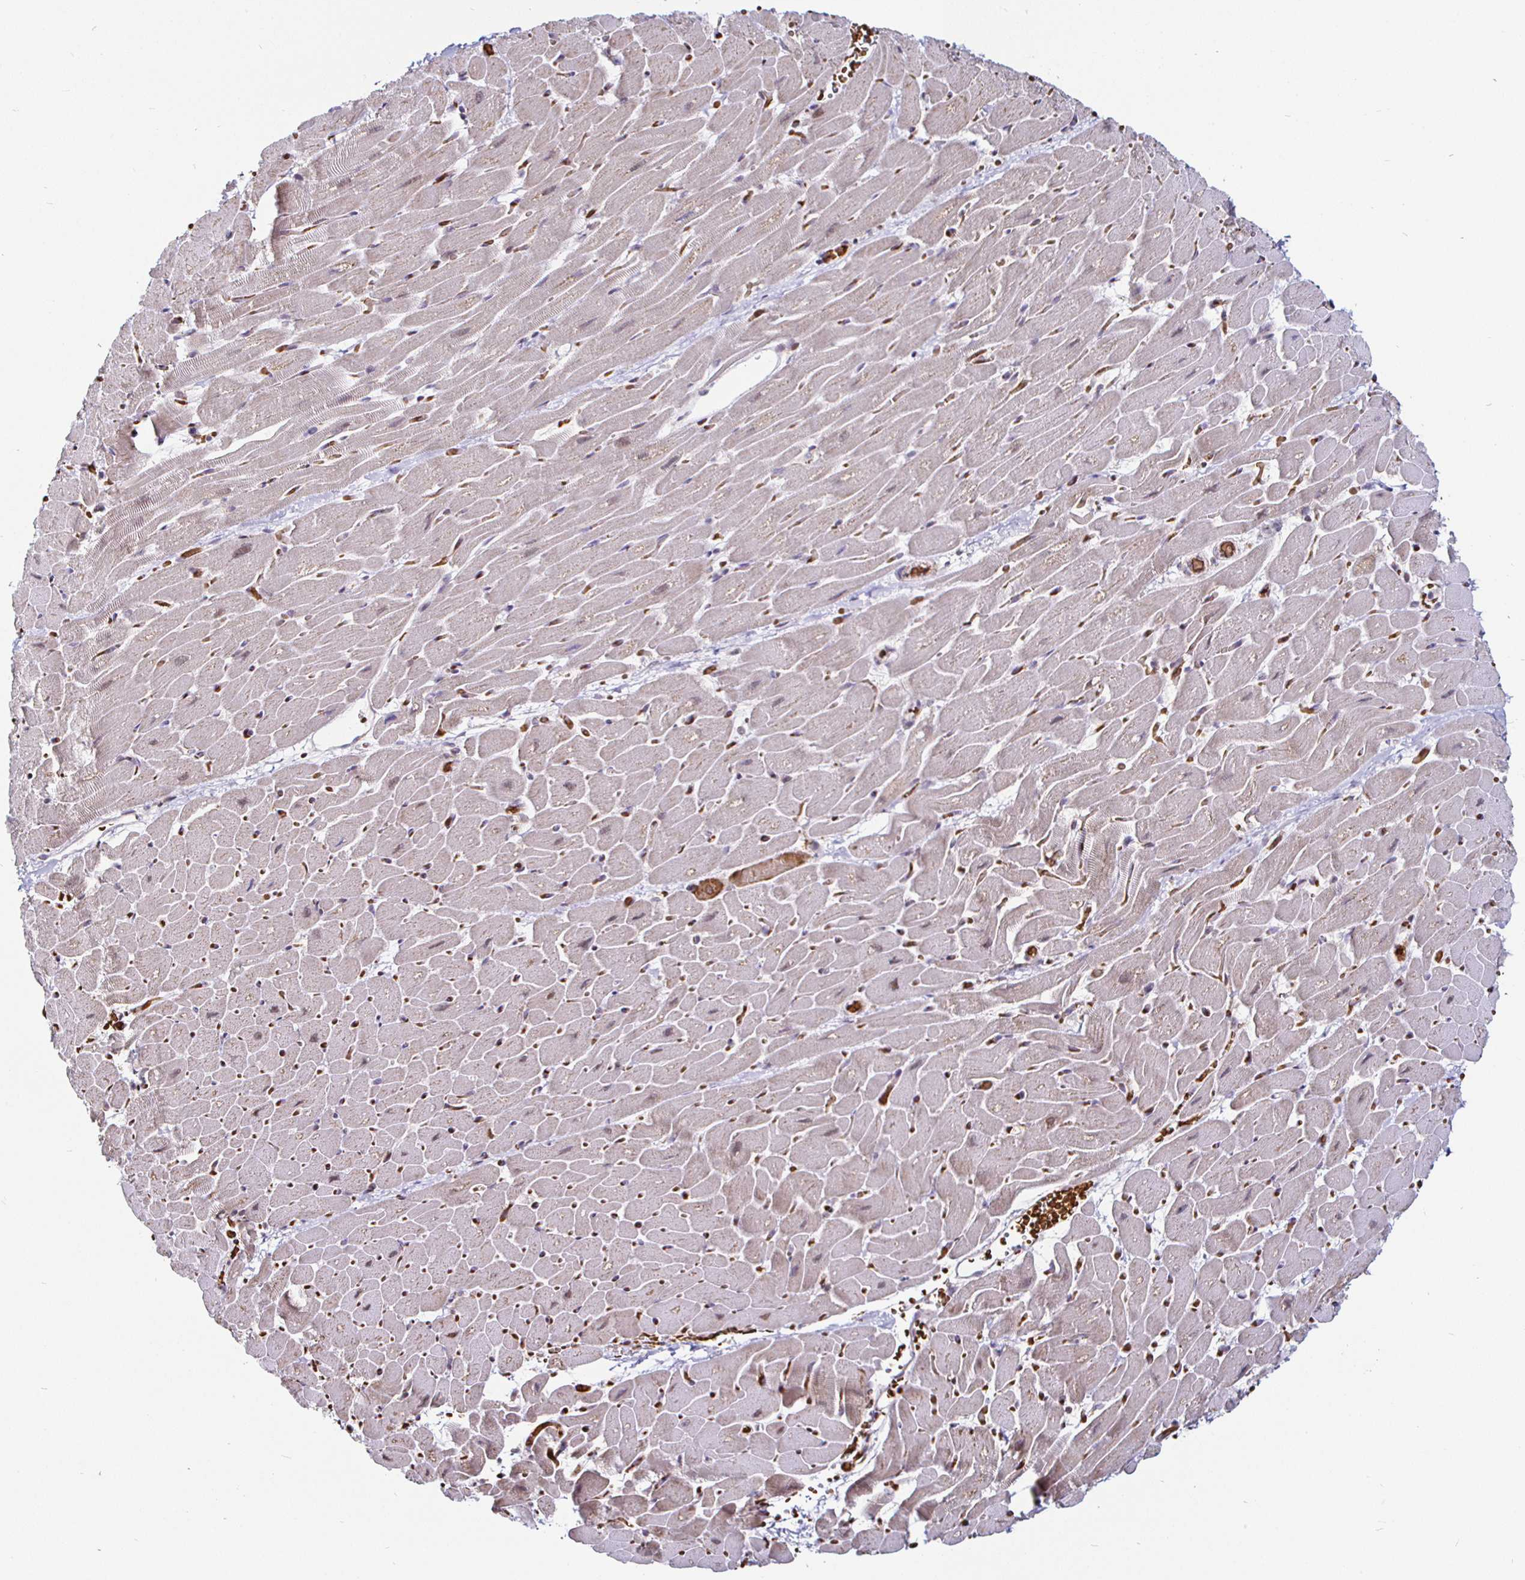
{"staining": {"intensity": "weak", "quantity": "25%-75%", "location": "cytoplasmic/membranous,nuclear"}, "tissue": "heart muscle", "cell_type": "Cardiomyocytes", "image_type": "normal", "snomed": [{"axis": "morphology", "description": "Normal tissue, NOS"}, {"axis": "topography", "description": "Heart"}], "caption": "An immunohistochemistry (IHC) image of benign tissue is shown. Protein staining in brown highlights weak cytoplasmic/membranous,nuclear positivity in heart muscle within cardiomyocytes. The staining was performed using DAB (3,3'-diaminobenzidine) to visualize the protein expression in brown, while the nuclei were stained in blue with hematoxylin (Magnification: 20x).", "gene": "ATG3", "patient": {"sex": "male", "age": 37}}